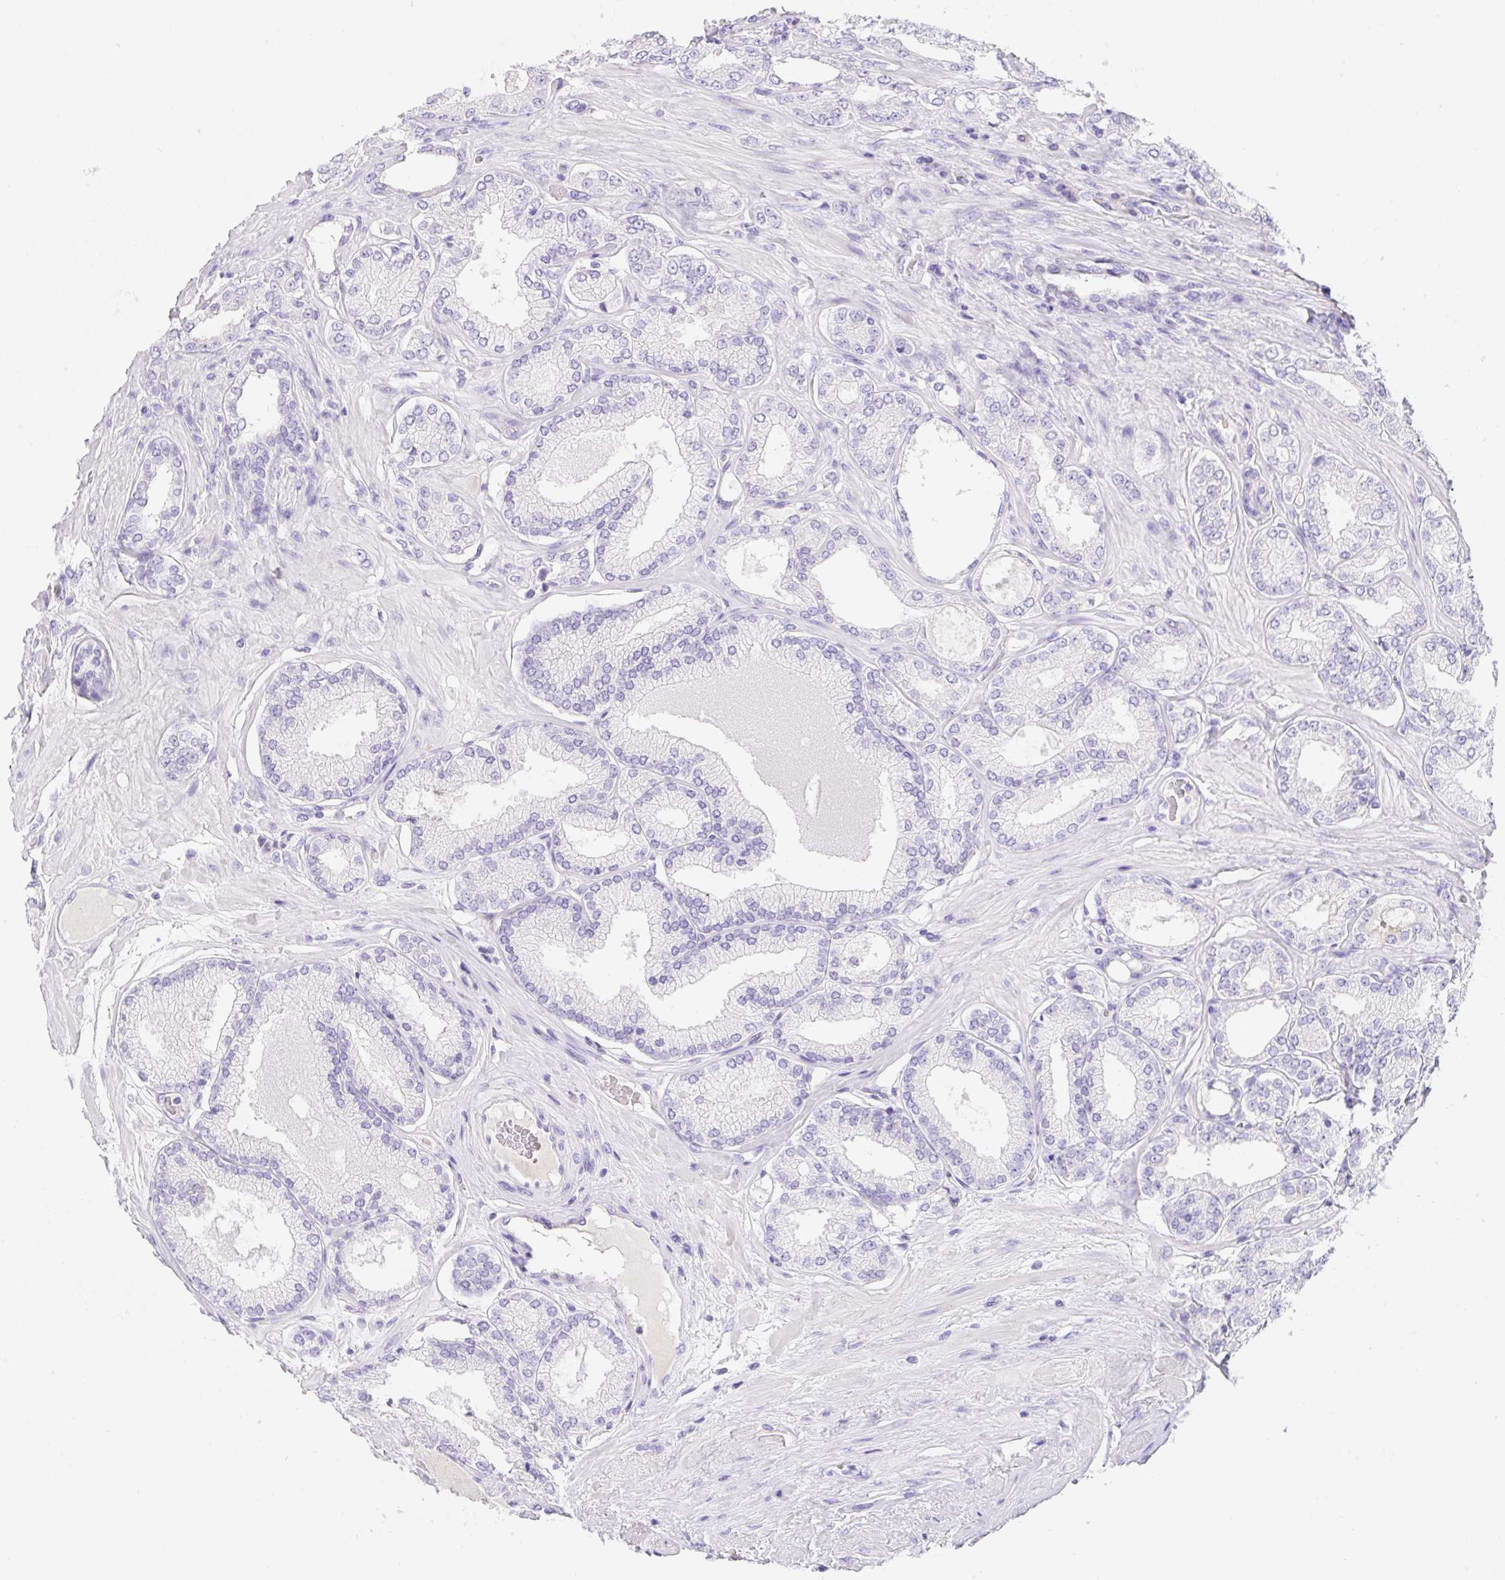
{"staining": {"intensity": "negative", "quantity": "none", "location": "none"}, "tissue": "prostate cancer", "cell_type": "Tumor cells", "image_type": "cancer", "snomed": [{"axis": "morphology", "description": "Adenocarcinoma, High grade"}, {"axis": "topography", "description": "Prostate"}], "caption": "High magnification brightfield microscopy of prostate cancer stained with DAB (3,3'-diaminobenzidine) (brown) and counterstained with hematoxylin (blue): tumor cells show no significant staining.", "gene": "KLK8", "patient": {"sex": "male", "age": 68}}